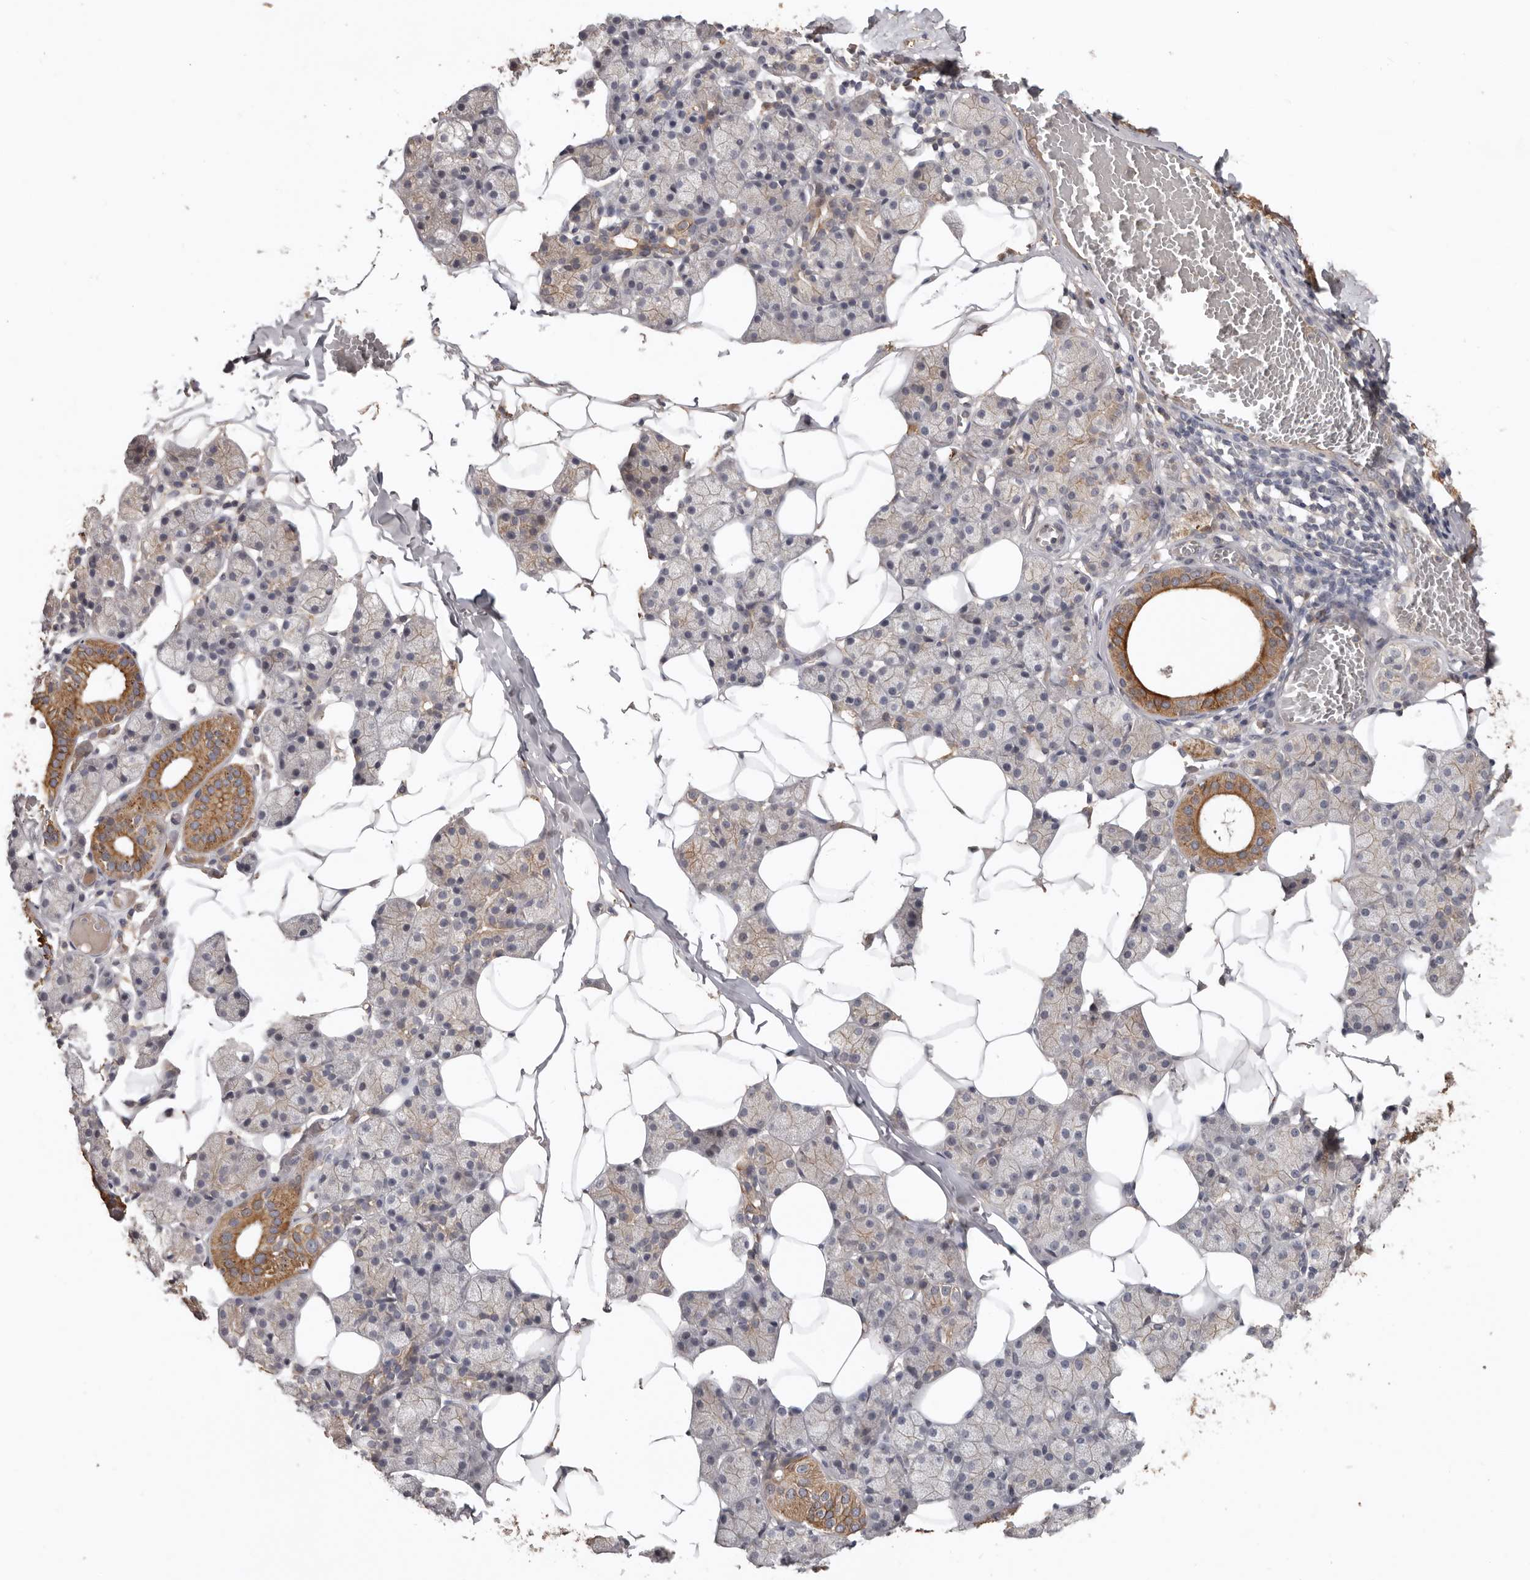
{"staining": {"intensity": "strong", "quantity": "<25%", "location": "cytoplasmic/membranous"}, "tissue": "salivary gland", "cell_type": "Glandular cells", "image_type": "normal", "snomed": [{"axis": "morphology", "description": "Normal tissue, NOS"}, {"axis": "topography", "description": "Salivary gland"}], "caption": "Immunohistochemical staining of normal salivary gland exhibits strong cytoplasmic/membranous protein positivity in about <25% of glandular cells.", "gene": "NMUR1", "patient": {"sex": "female", "age": 33}}